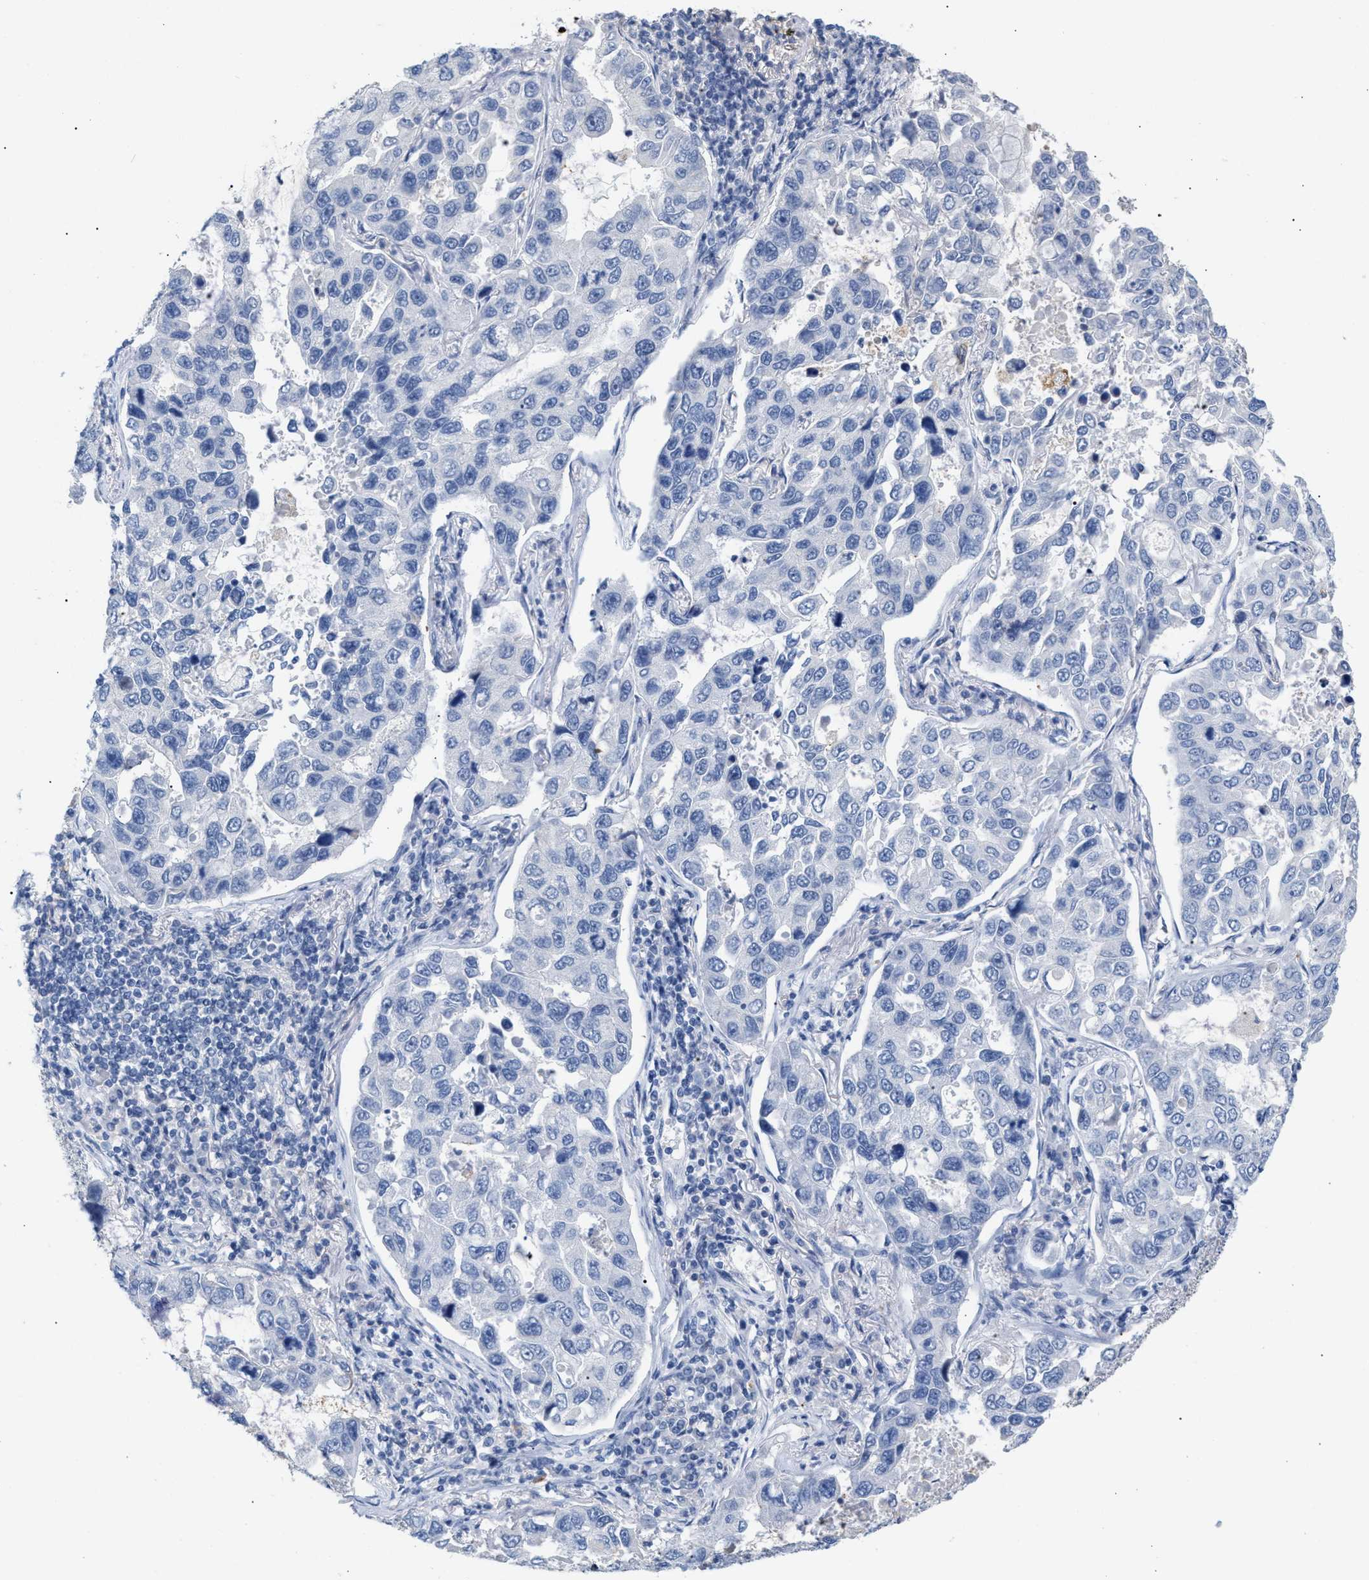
{"staining": {"intensity": "negative", "quantity": "none", "location": "none"}, "tissue": "lung cancer", "cell_type": "Tumor cells", "image_type": "cancer", "snomed": [{"axis": "morphology", "description": "Adenocarcinoma, NOS"}, {"axis": "topography", "description": "Lung"}], "caption": "A high-resolution image shows IHC staining of adenocarcinoma (lung), which shows no significant staining in tumor cells. (Stains: DAB (3,3'-diaminobenzidine) immunohistochemistry (IHC) with hematoxylin counter stain, Microscopy: brightfield microscopy at high magnification).", "gene": "APOH", "patient": {"sex": "male", "age": 64}}